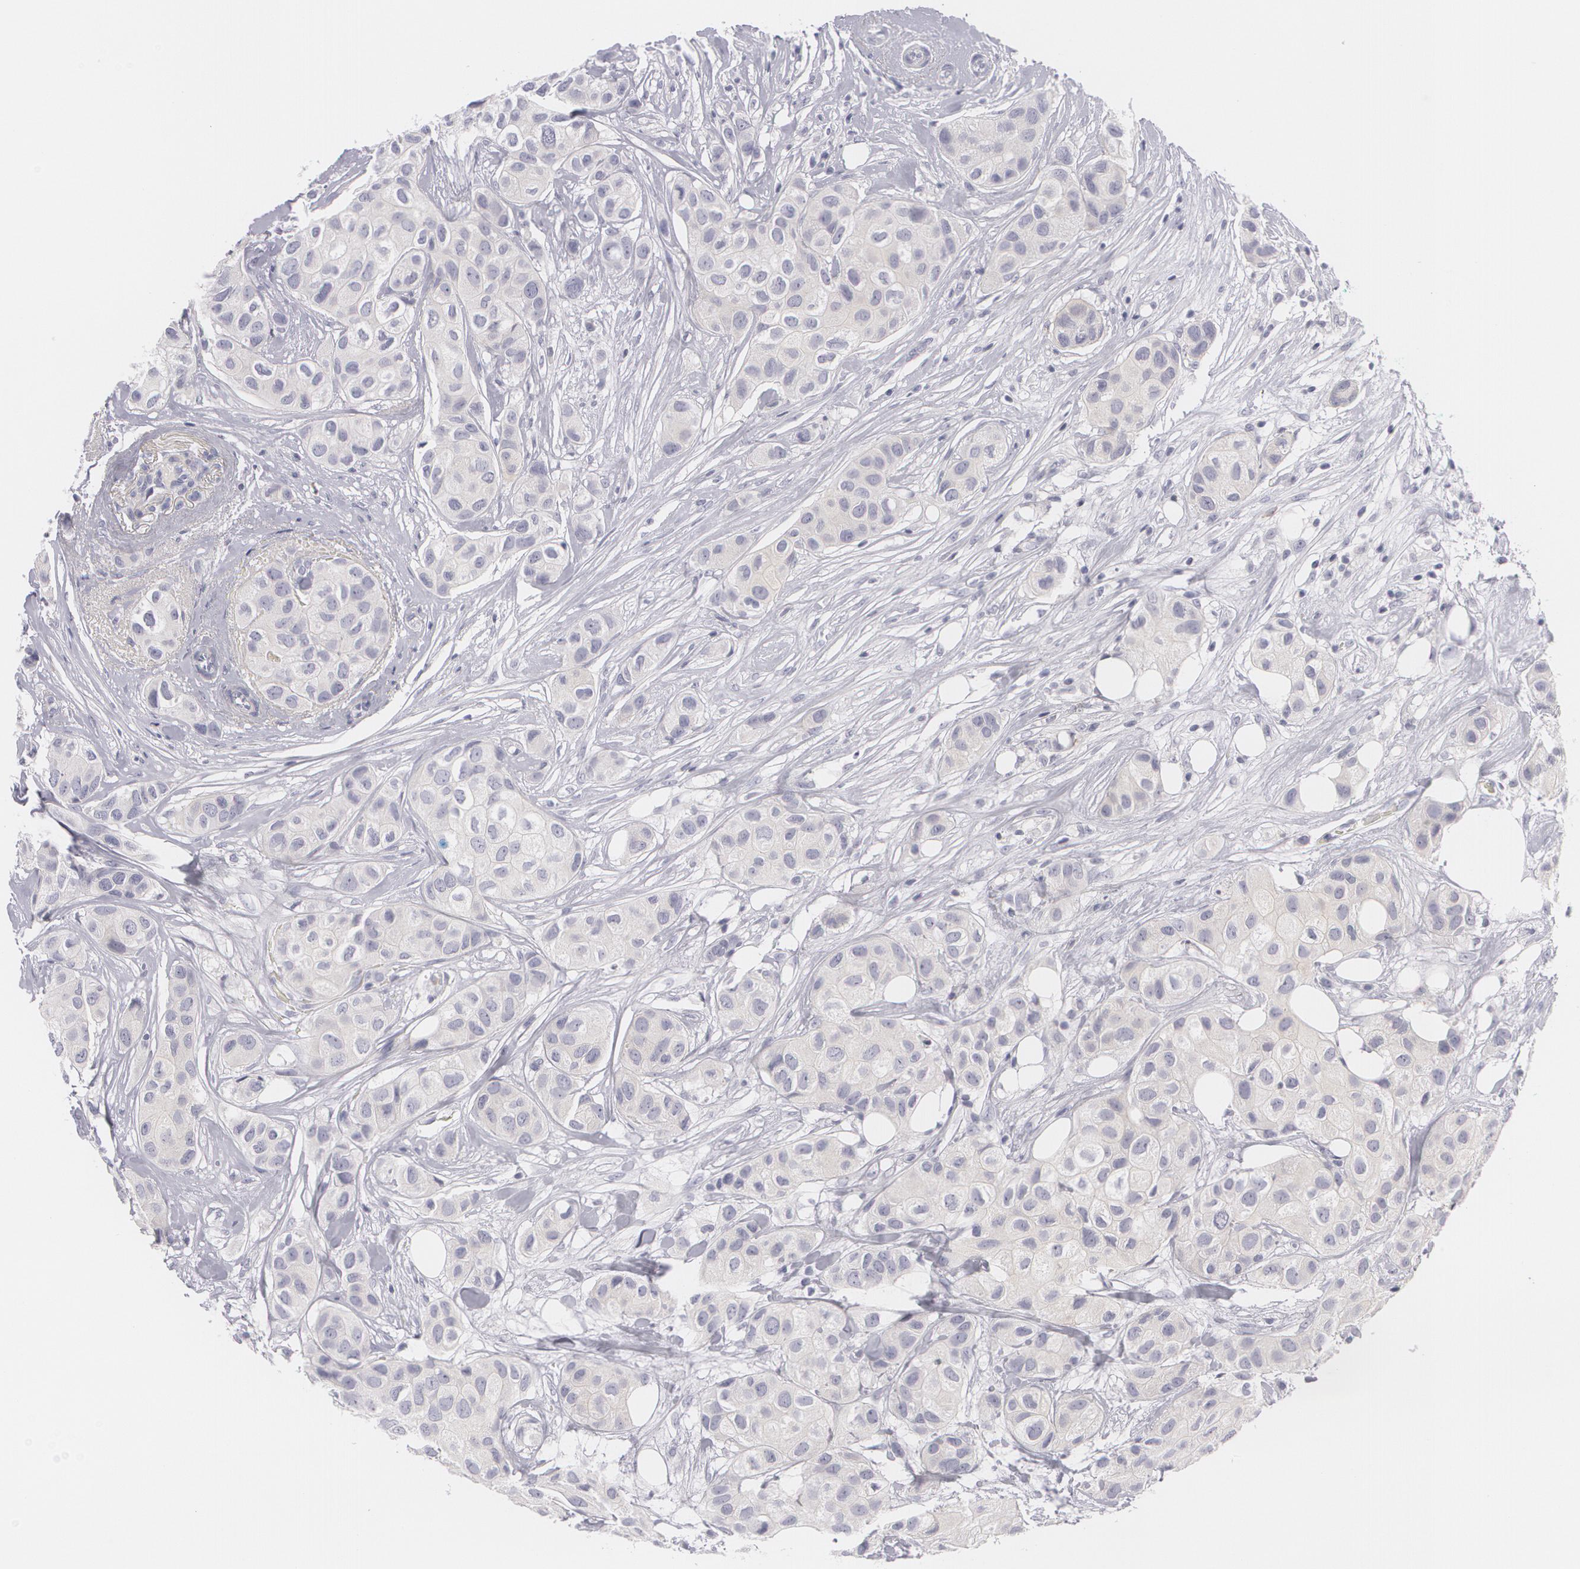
{"staining": {"intensity": "negative", "quantity": "none", "location": "none"}, "tissue": "breast cancer", "cell_type": "Tumor cells", "image_type": "cancer", "snomed": [{"axis": "morphology", "description": "Duct carcinoma"}, {"axis": "topography", "description": "Breast"}], "caption": "DAB (3,3'-diaminobenzidine) immunohistochemical staining of human breast infiltrating ductal carcinoma displays no significant expression in tumor cells. (DAB (3,3'-diaminobenzidine) immunohistochemistry with hematoxylin counter stain).", "gene": "FAM181A", "patient": {"sex": "female", "age": 68}}